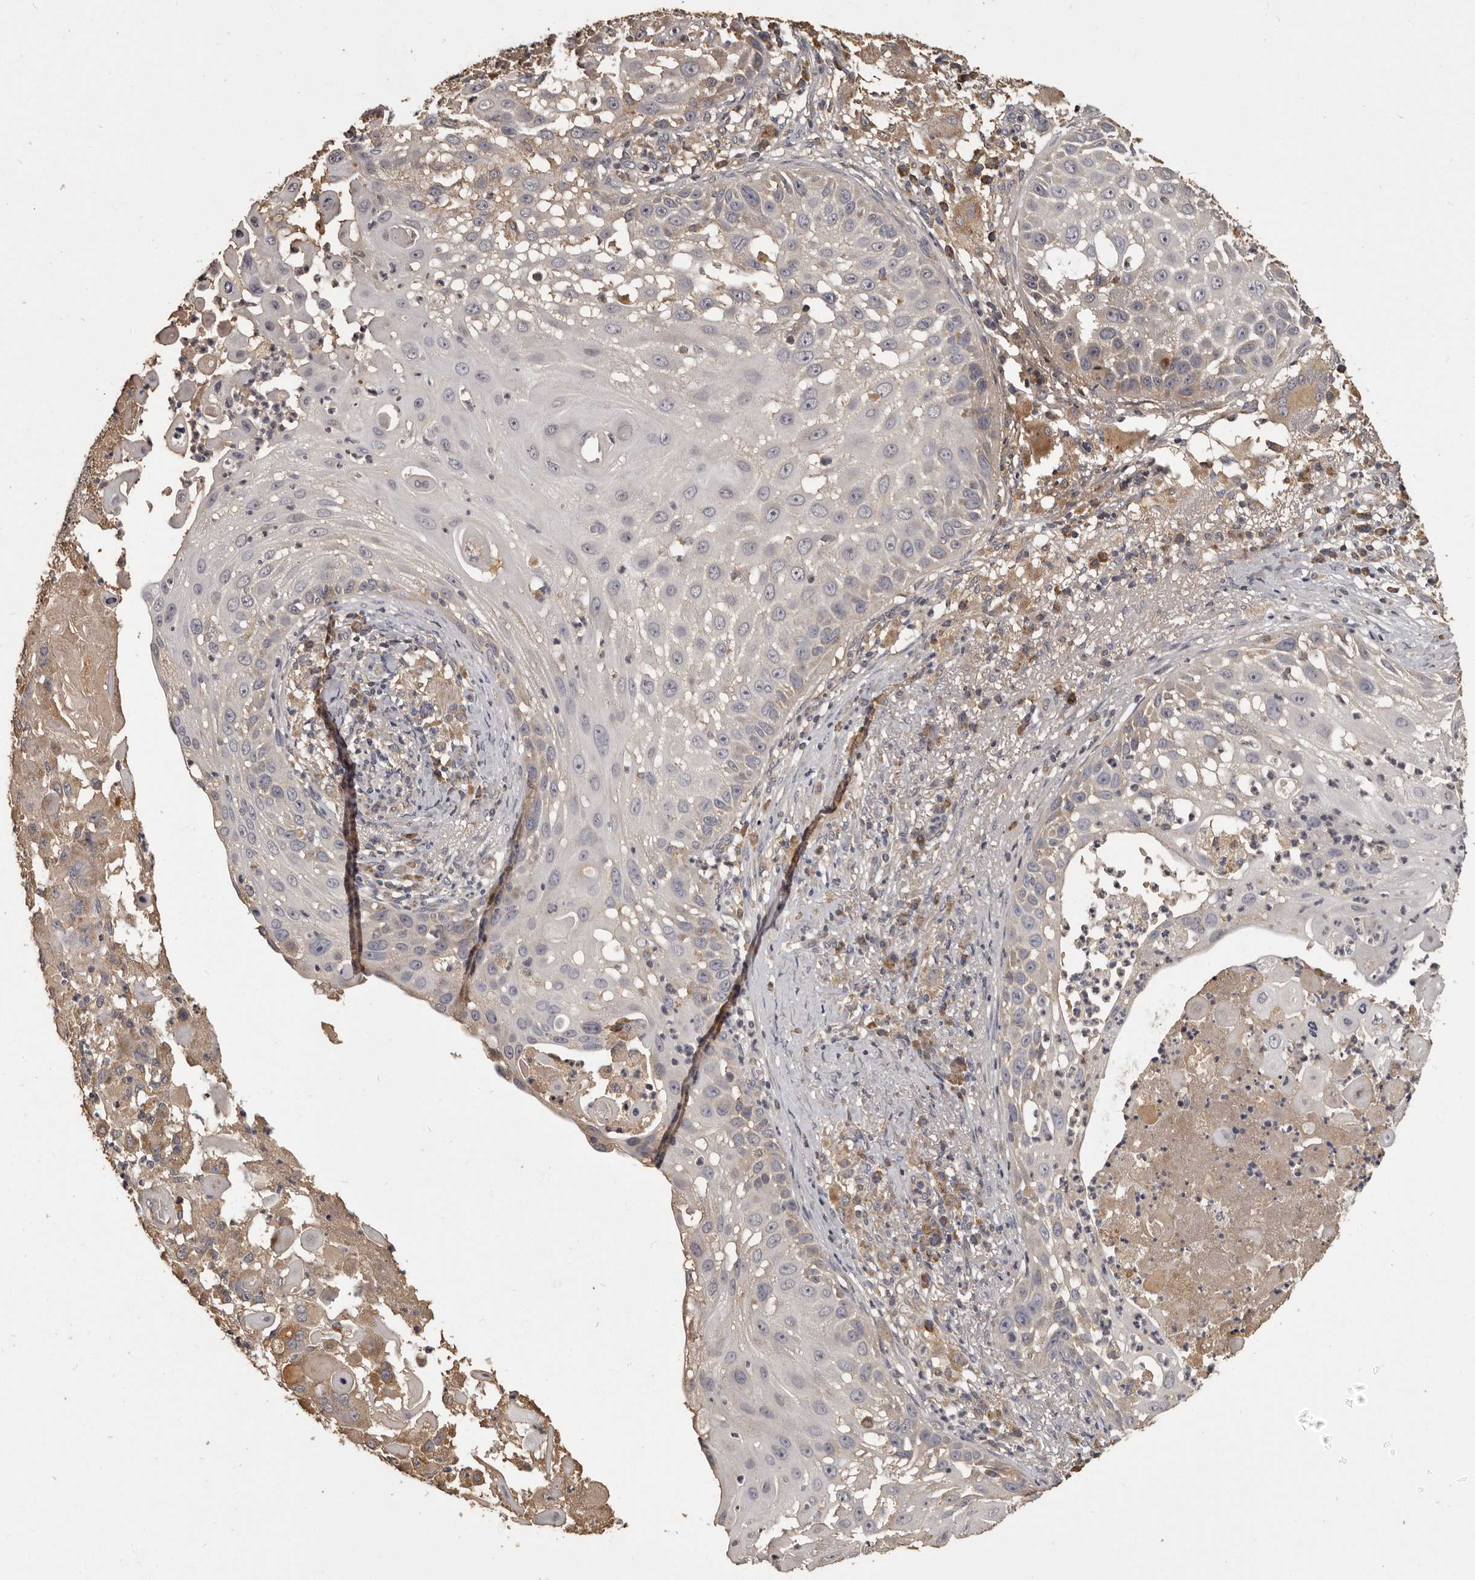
{"staining": {"intensity": "negative", "quantity": "none", "location": "none"}, "tissue": "skin cancer", "cell_type": "Tumor cells", "image_type": "cancer", "snomed": [{"axis": "morphology", "description": "Squamous cell carcinoma, NOS"}, {"axis": "topography", "description": "Skin"}], "caption": "IHC image of neoplastic tissue: skin cancer (squamous cell carcinoma) stained with DAB (3,3'-diaminobenzidine) displays no significant protein staining in tumor cells.", "gene": "MGAT5", "patient": {"sex": "female", "age": 44}}